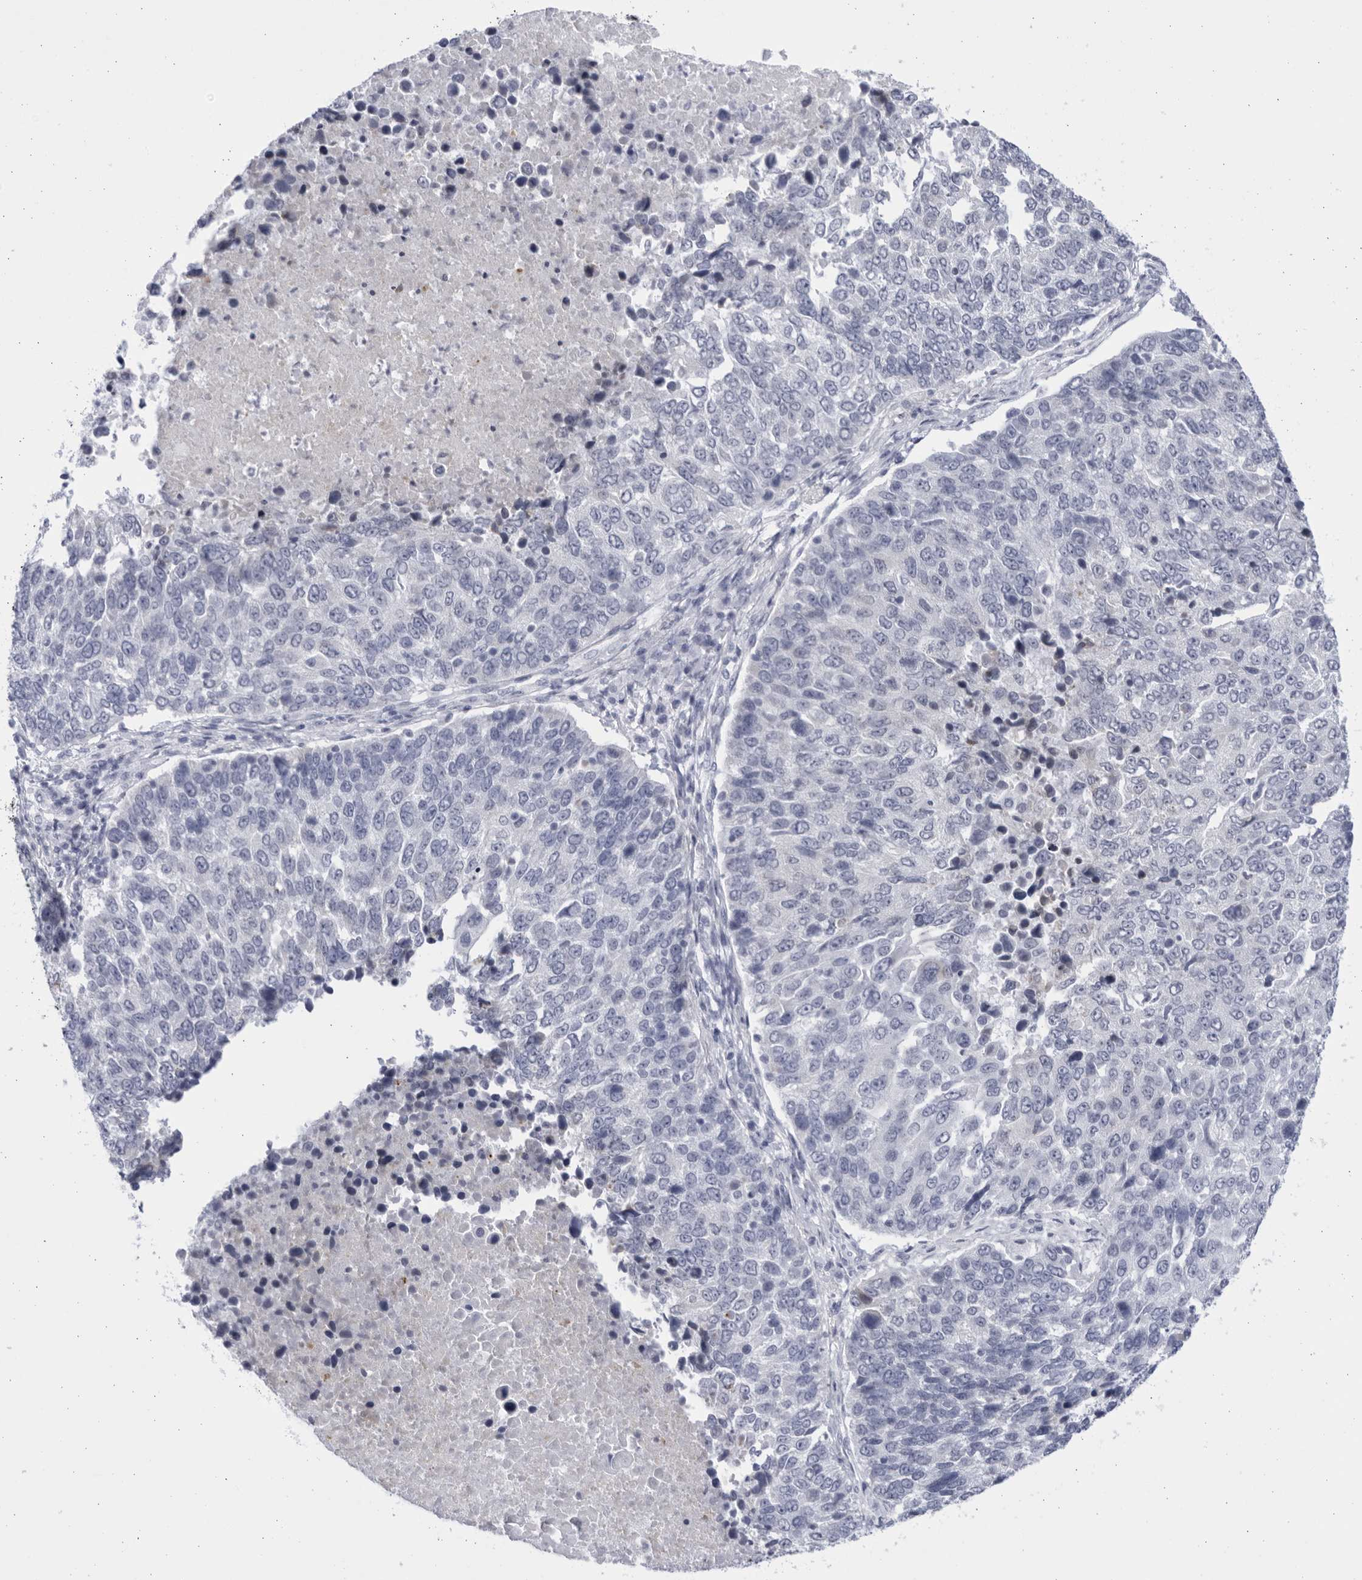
{"staining": {"intensity": "negative", "quantity": "none", "location": "none"}, "tissue": "lung cancer", "cell_type": "Tumor cells", "image_type": "cancer", "snomed": [{"axis": "morphology", "description": "Squamous cell carcinoma, NOS"}, {"axis": "topography", "description": "Lung"}], "caption": "IHC micrograph of neoplastic tissue: human lung cancer stained with DAB shows no significant protein expression in tumor cells.", "gene": "CCDC181", "patient": {"sex": "male", "age": 66}}